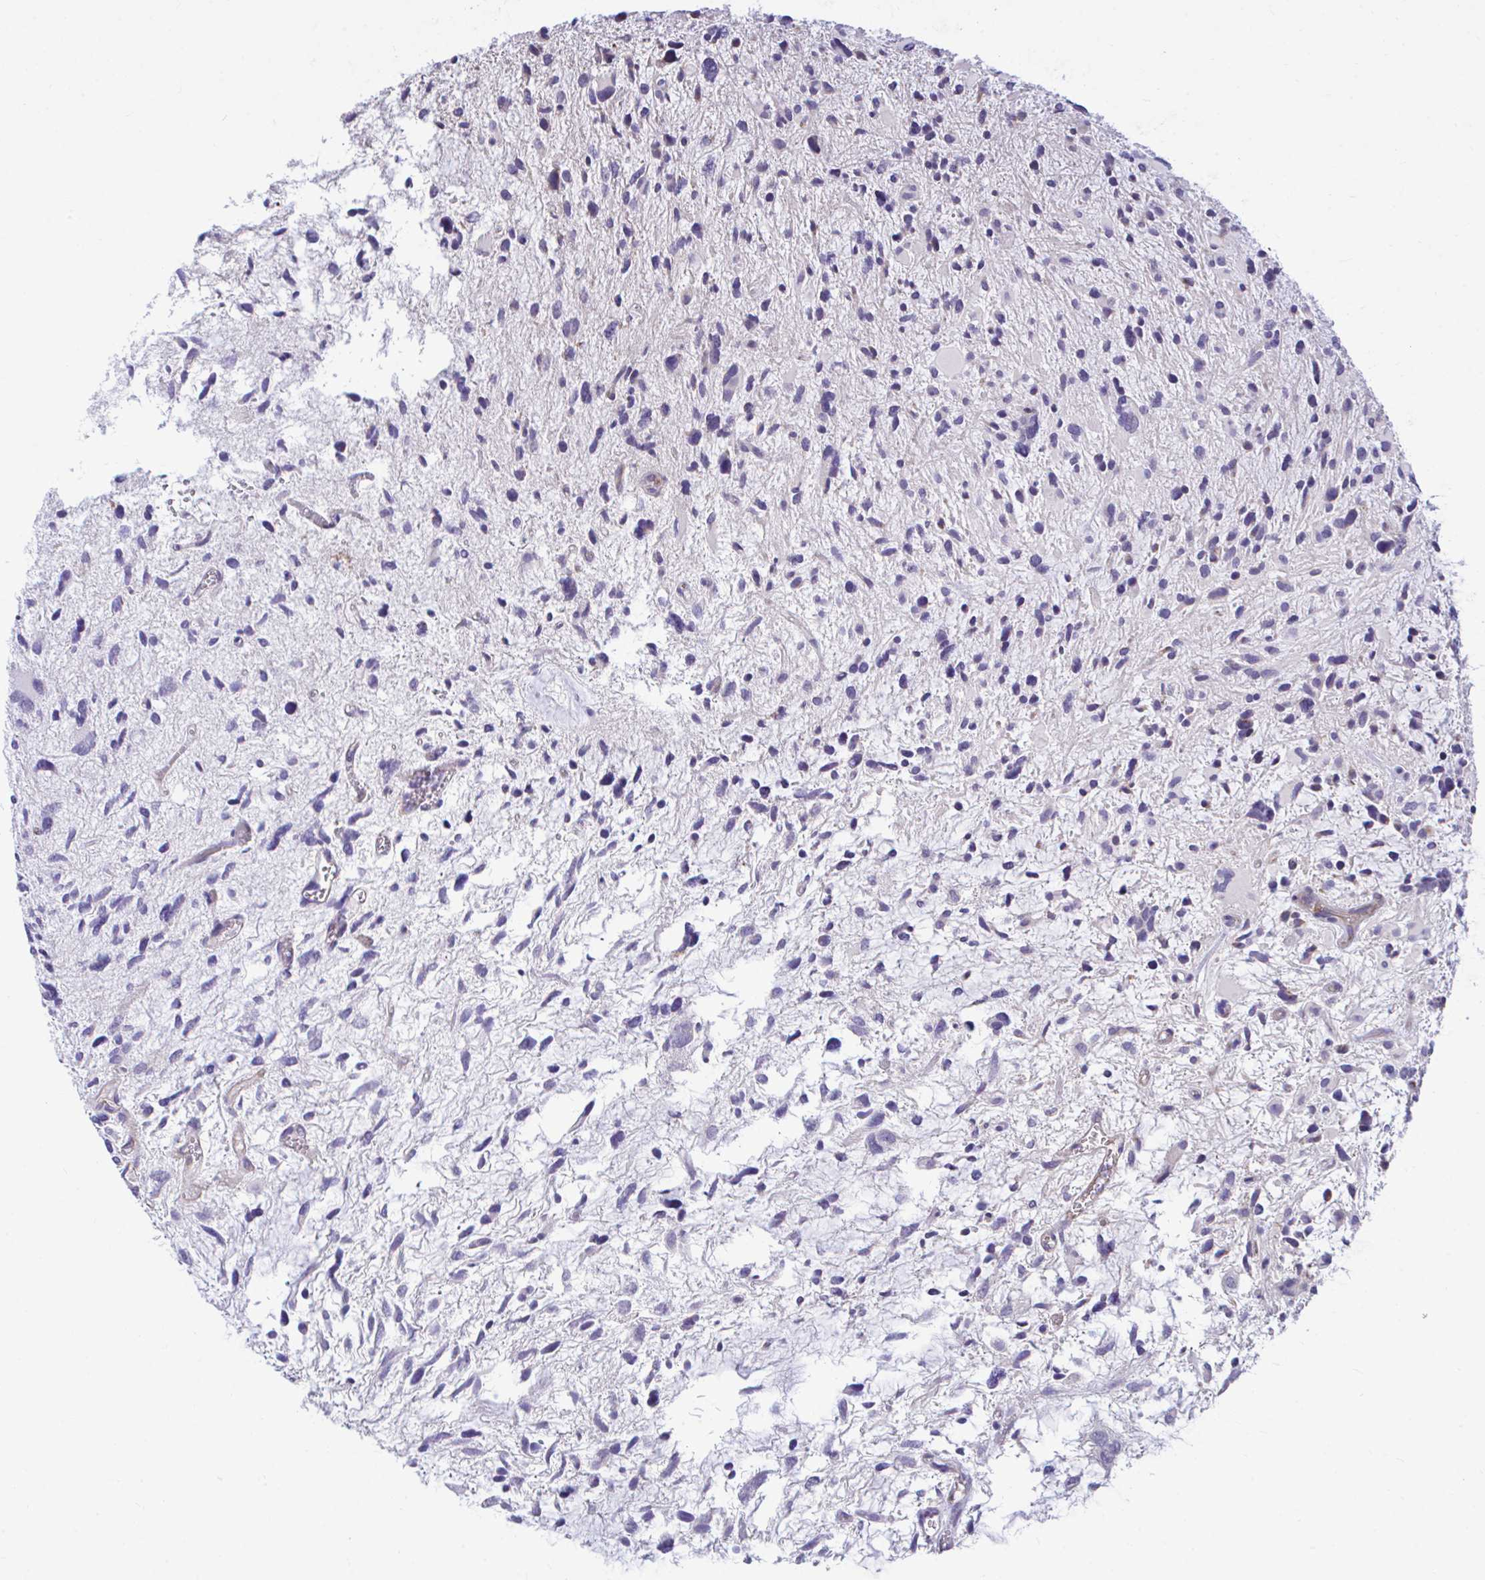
{"staining": {"intensity": "negative", "quantity": "none", "location": "none"}, "tissue": "glioma", "cell_type": "Tumor cells", "image_type": "cancer", "snomed": [{"axis": "morphology", "description": "Glioma, malignant, High grade"}, {"axis": "topography", "description": "Brain"}], "caption": "Tumor cells are negative for protein expression in human malignant high-grade glioma.", "gene": "SARS2", "patient": {"sex": "female", "age": 11}}